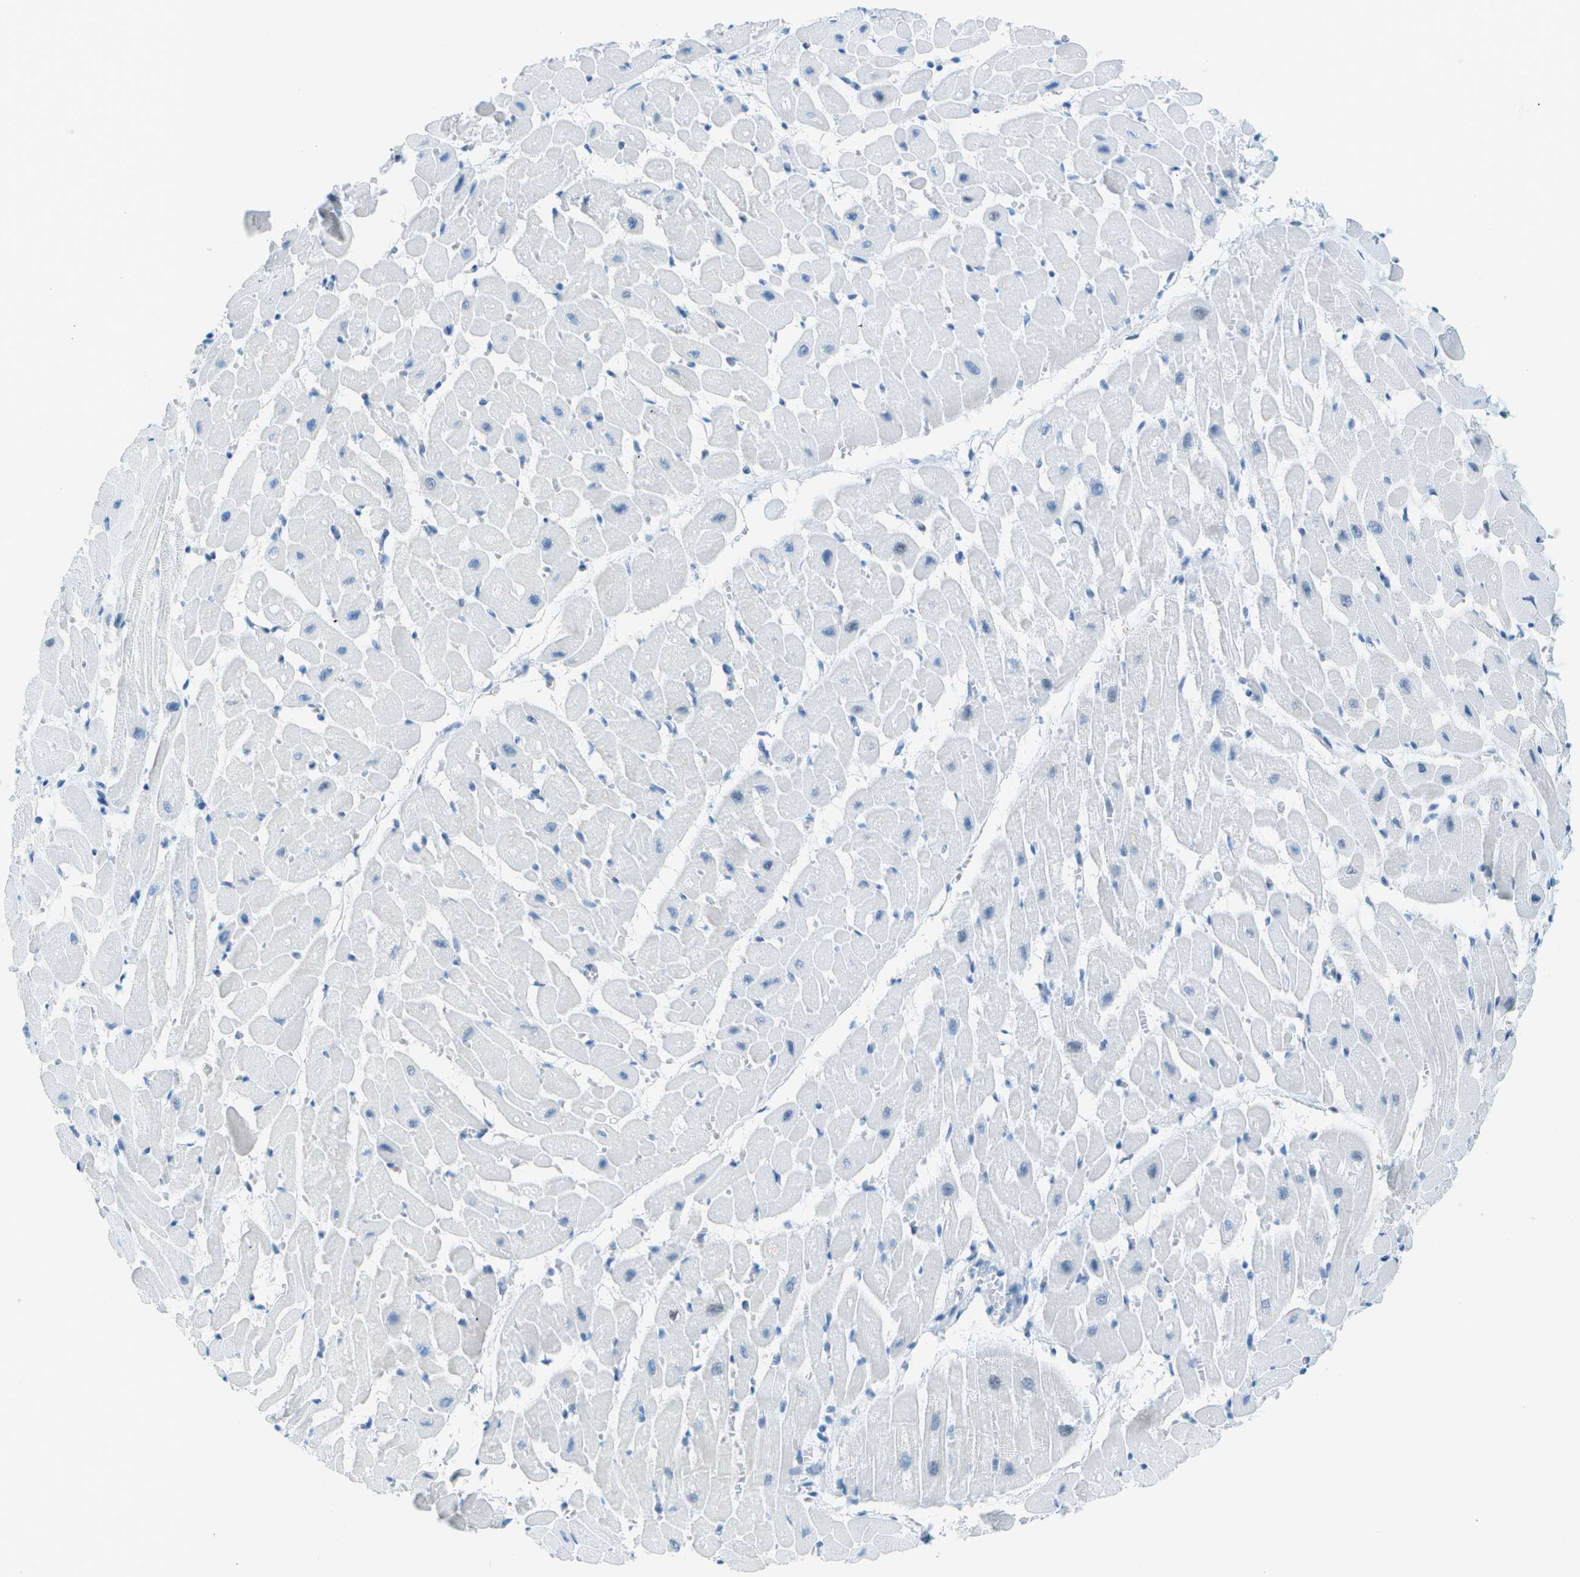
{"staining": {"intensity": "negative", "quantity": "none", "location": "none"}, "tissue": "heart muscle", "cell_type": "Cardiomyocytes", "image_type": "normal", "snomed": [{"axis": "morphology", "description": "Normal tissue, NOS"}, {"axis": "topography", "description": "Heart"}], "caption": "High power microscopy image of an immunohistochemistry (IHC) histopathology image of normal heart muscle, revealing no significant staining in cardiomyocytes. (Brightfield microscopy of DAB (3,3'-diaminobenzidine) immunohistochemistry (IHC) at high magnification).", "gene": "NEK11", "patient": {"sex": "male", "age": 45}}